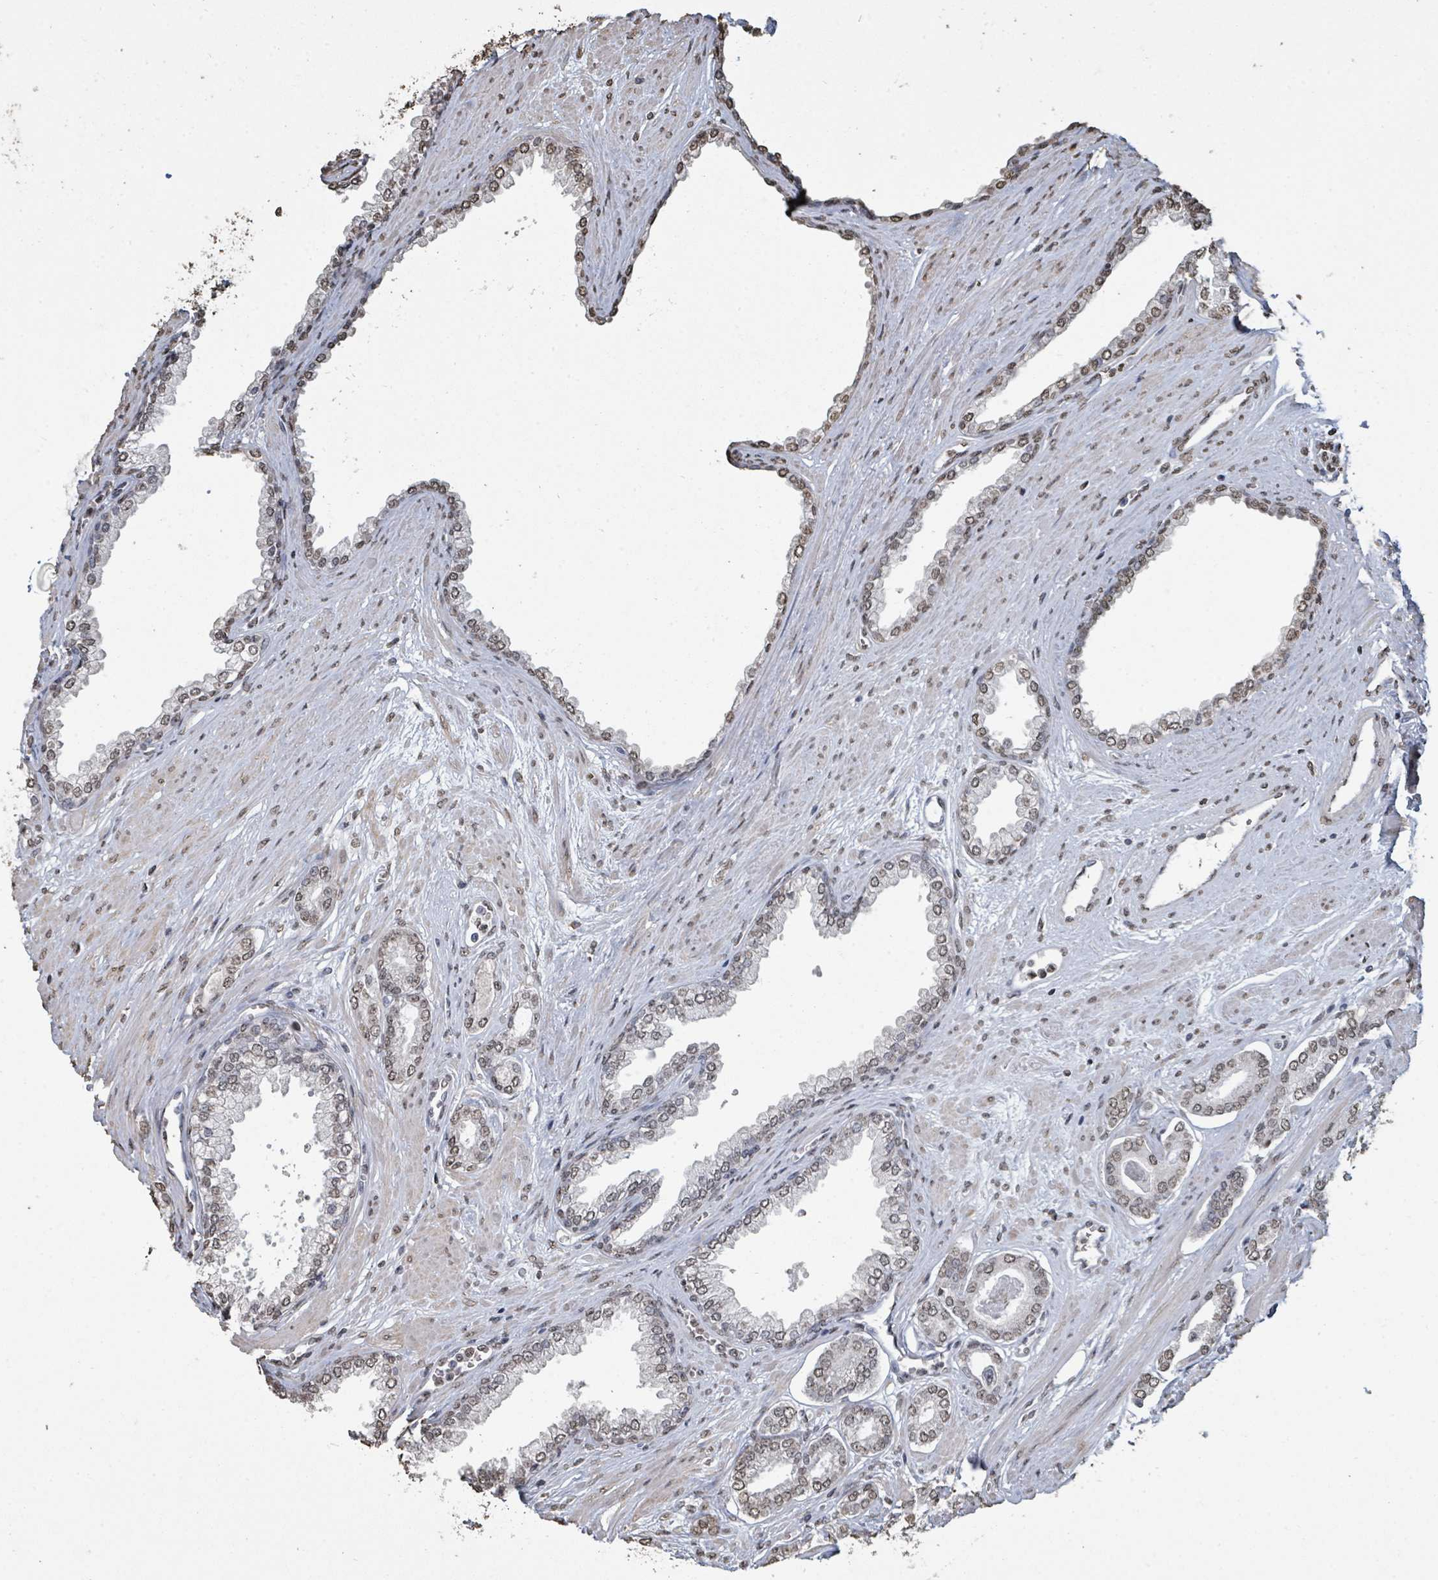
{"staining": {"intensity": "moderate", "quantity": ">75%", "location": "nuclear"}, "tissue": "prostate cancer", "cell_type": "Tumor cells", "image_type": "cancer", "snomed": [{"axis": "morphology", "description": "Adenocarcinoma, Low grade"}, {"axis": "topography", "description": "Prostate"}], "caption": "Low-grade adenocarcinoma (prostate) stained with immunohistochemistry (IHC) reveals moderate nuclear positivity in approximately >75% of tumor cells. Using DAB (brown) and hematoxylin (blue) stains, captured at high magnification using brightfield microscopy.", "gene": "MRPS12", "patient": {"sex": "male", "age": 60}}